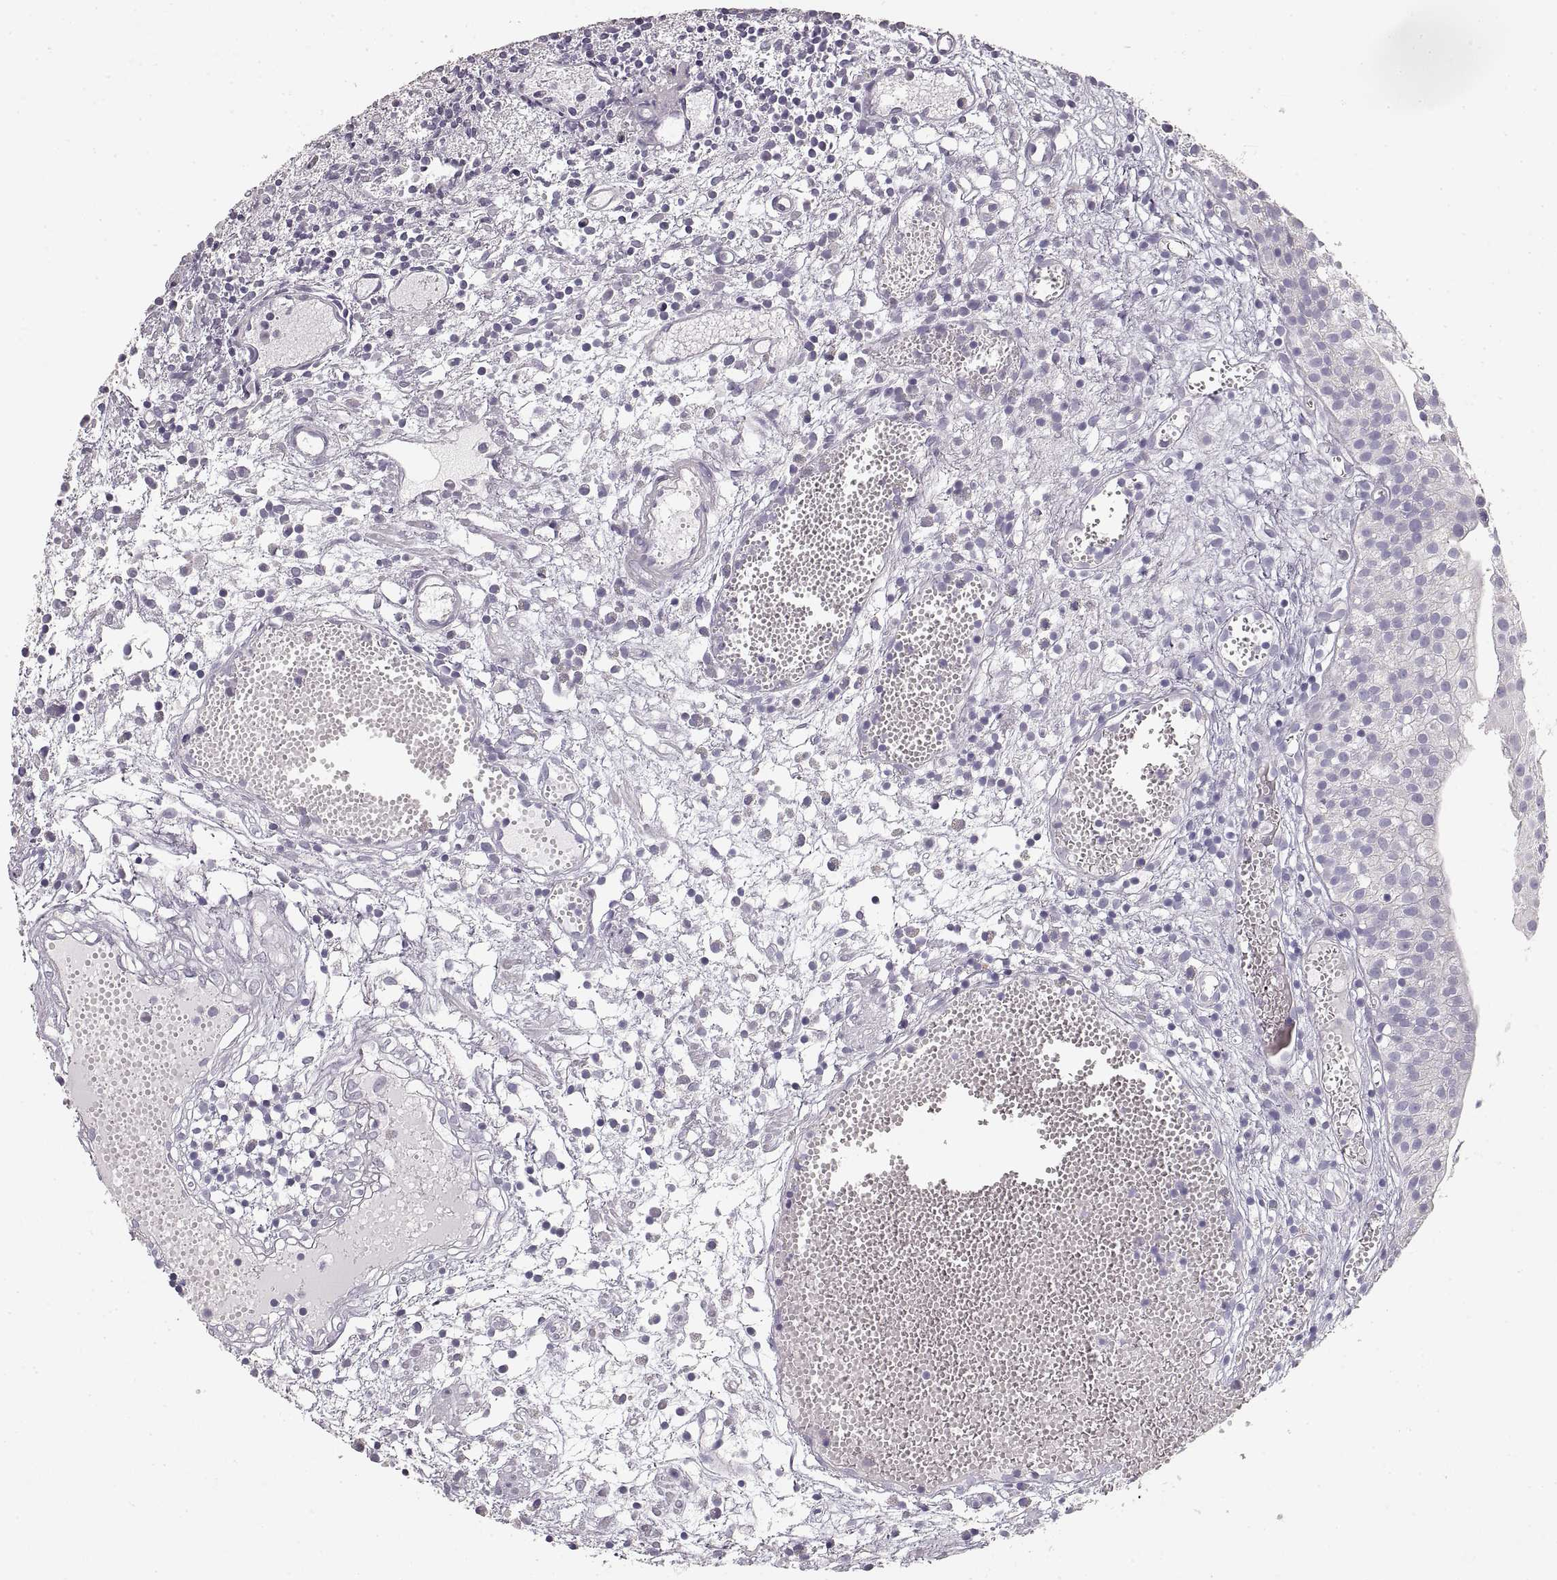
{"staining": {"intensity": "negative", "quantity": "none", "location": "none"}, "tissue": "urothelial cancer", "cell_type": "Tumor cells", "image_type": "cancer", "snomed": [{"axis": "morphology", "description": "Urothelial carcinoma, Low grade"}, {"axis": "topography", "description": "Urinary bladder"}], "caption": "Low-grade urothelial carcinoma was stained to show a protein in brown. There is no significant expression in tumor cells.", "gene": "ZP3", "patient": {"sex": "male", "age": 79}}